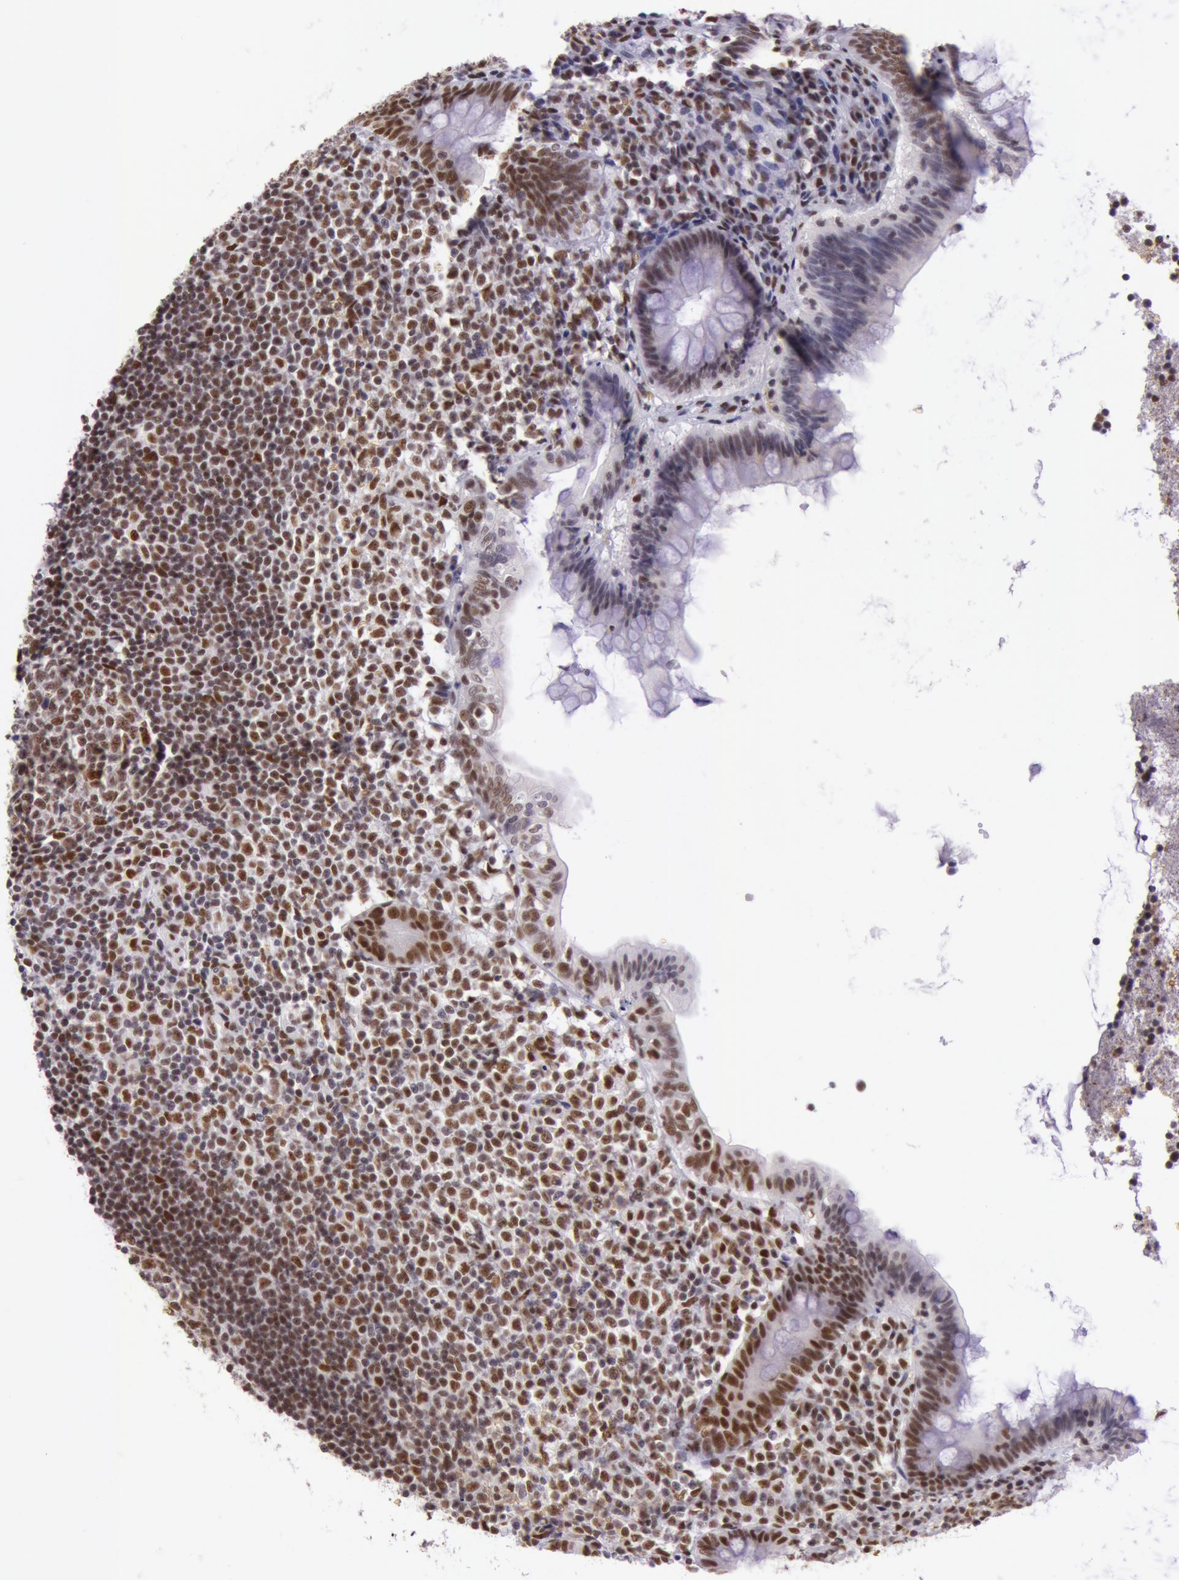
{"staining": {"intensity": "strong", "quantity": ">75%", "location": "nuclear"}, "tissue": "appendix", "cell_type": "Glandular cells", "image_type": "normal", "snomed": [{"axis": "morphology", "description": "Normal tissue, NOS"}, {"axis": "topography", "description": "Appendix"}], "caption": "About >75% of glandular cells in normal human appendix demonstrate strong nuclear protein expression as visualized by brown immunohistochemical staining.", "gene": "NBN", "patient": {"sex": "female", "age": 66}}